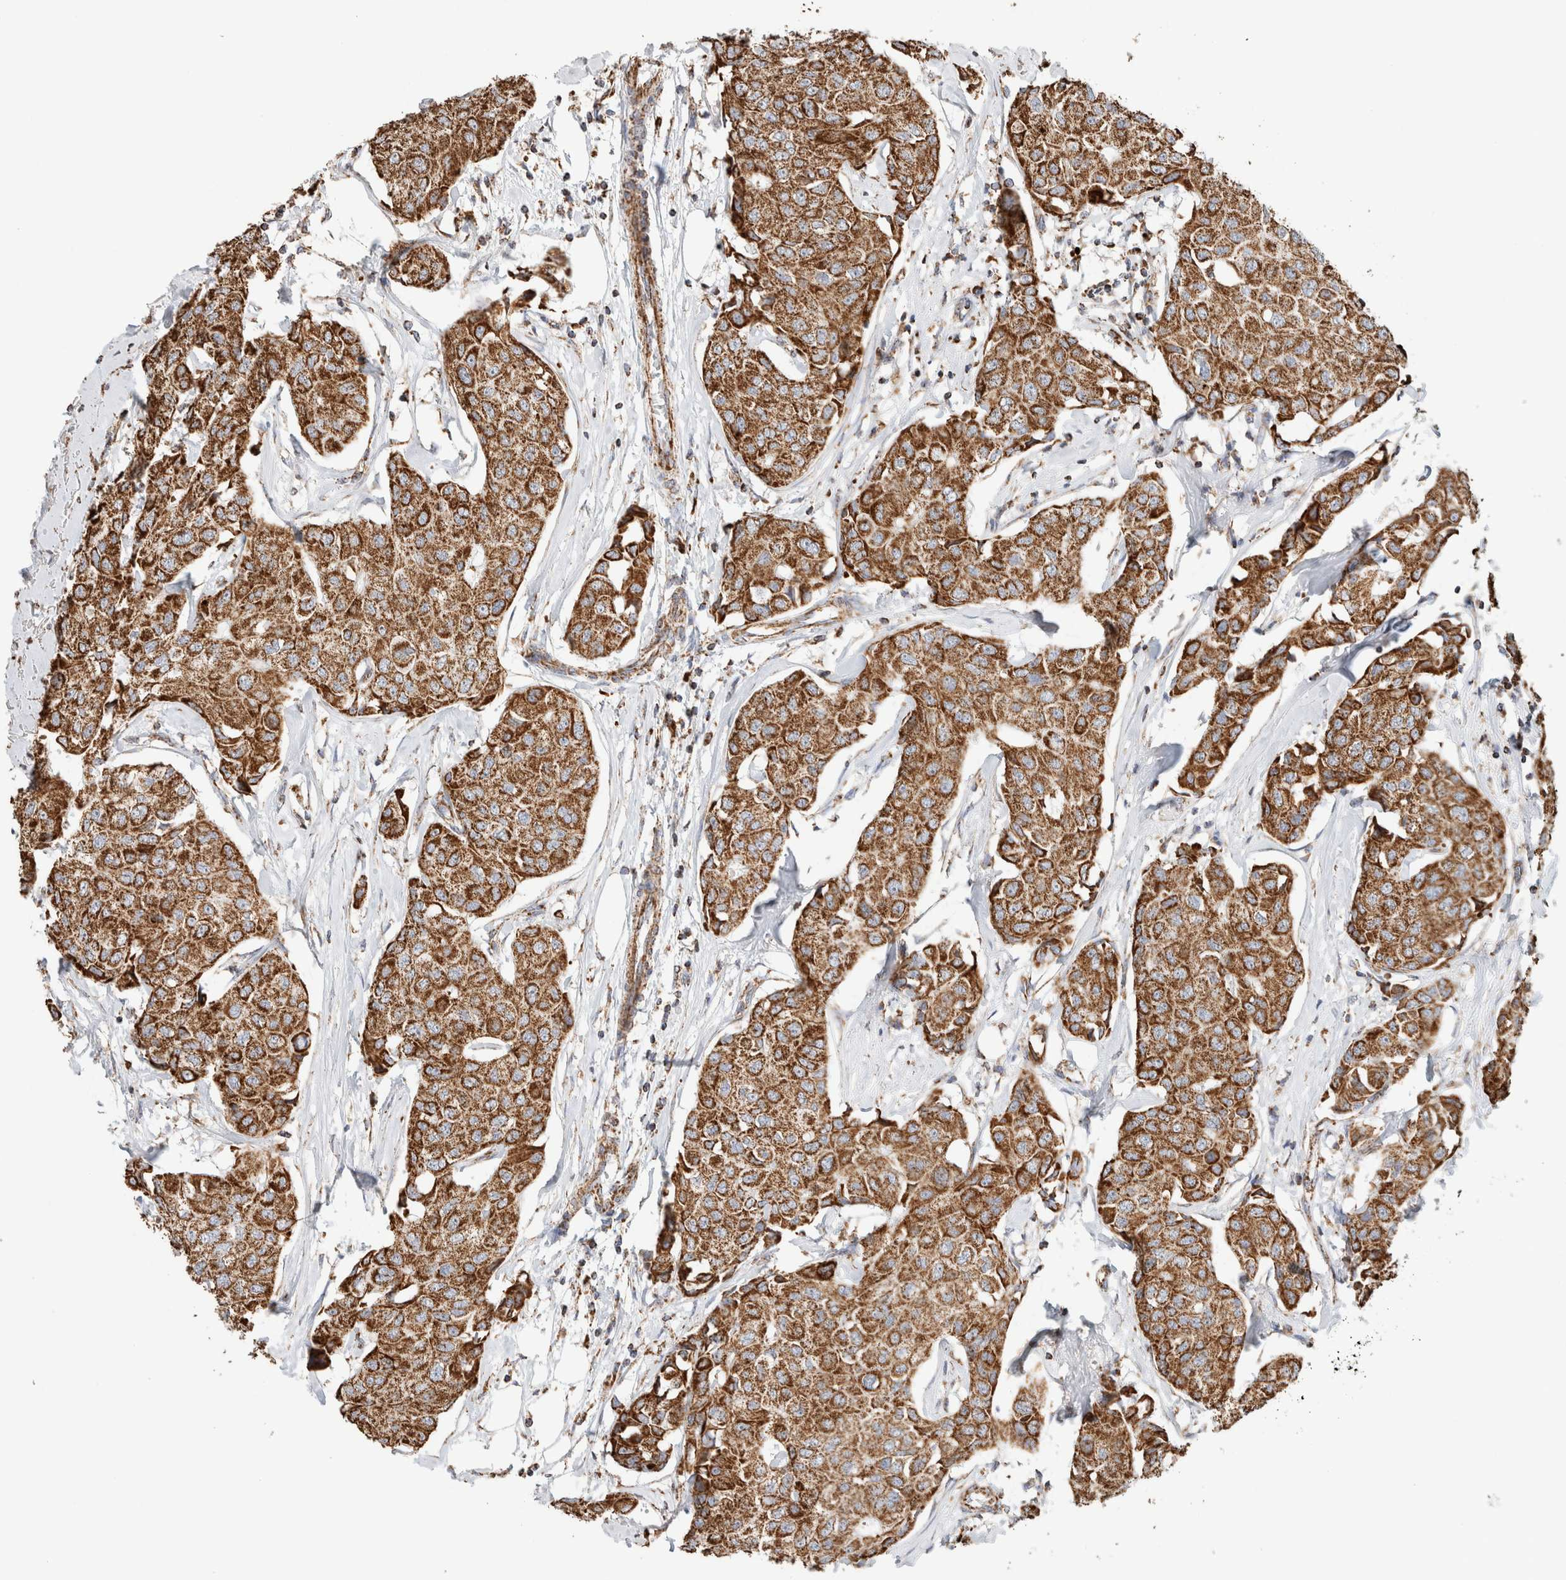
{"staining": {"intensity": "strong", "quantity": ">75%", "location": "cytoplasmic/membranous"}, "tissue": "breast cancer", "cell_type": "Tumor cells", "image_type": "cancer", "snomed": [{"axis": "morphology", "description": "Duct carcinoma"}, {"axis": "topography", "description": "Breast"}], "caption": "Tumor cells display strong cytoplasmic/membranous positivity in approximately >75% of cells in breast intraductal carcinoma.", "gene": "C1QBP", "patient": {"sex": "female", "age": 80}}